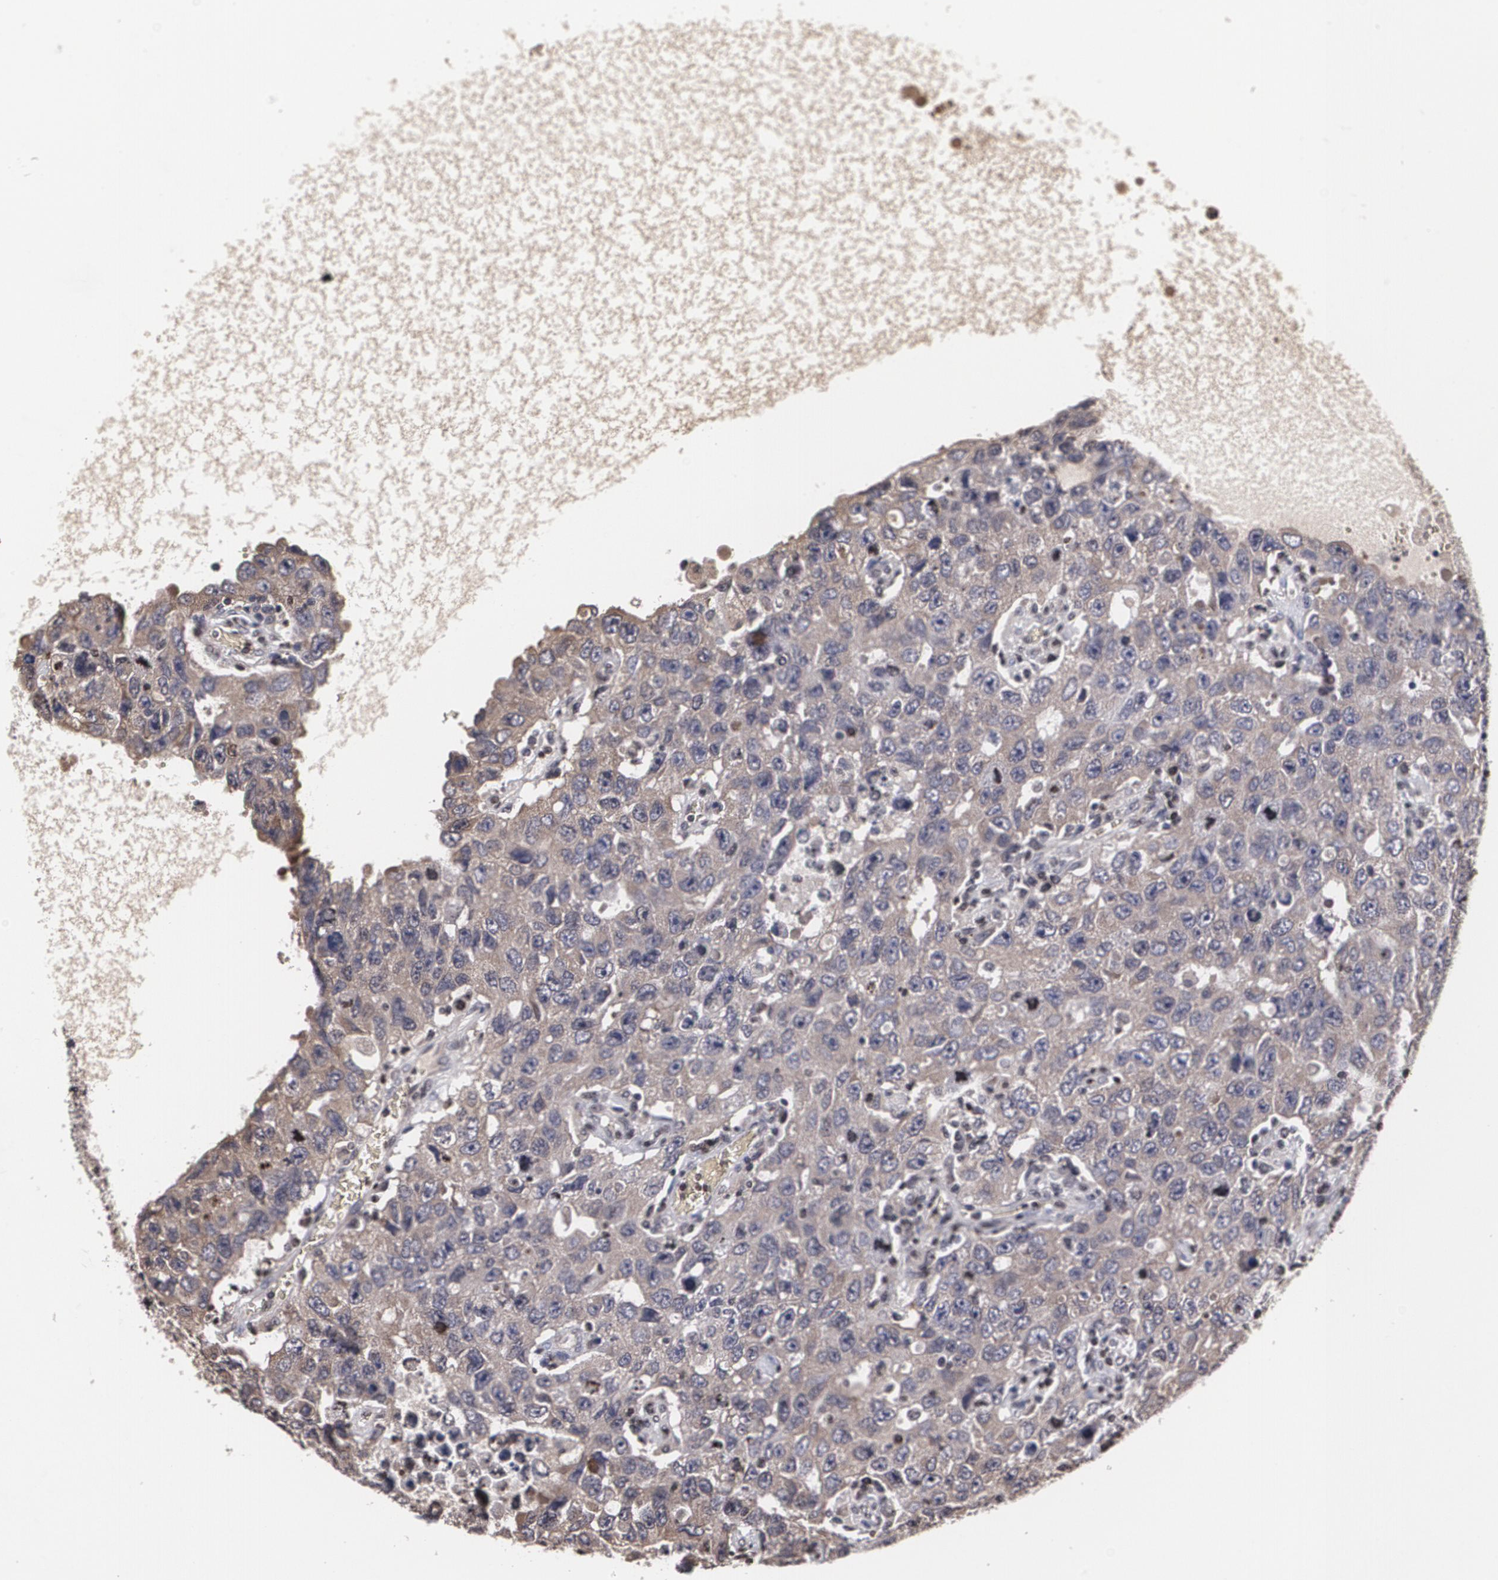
{"staining": {"intensity": "negative", "quantity": "none", "location": "none"}, "tissue": "testis cancer", "cell_type": "Tumor cells", "image_type": "cancer", "snomed": [{"axis": "morphology", "description": "Carcinoma, Embryonal, NOS"}, {"axis": "topography", "description": "Testis"}], "caption": "Tumor cells show no significant expression in testis cancer (embryonal carcinoma).", "gene": "MVP", "patient": {"sex": "male", "age": 26}}